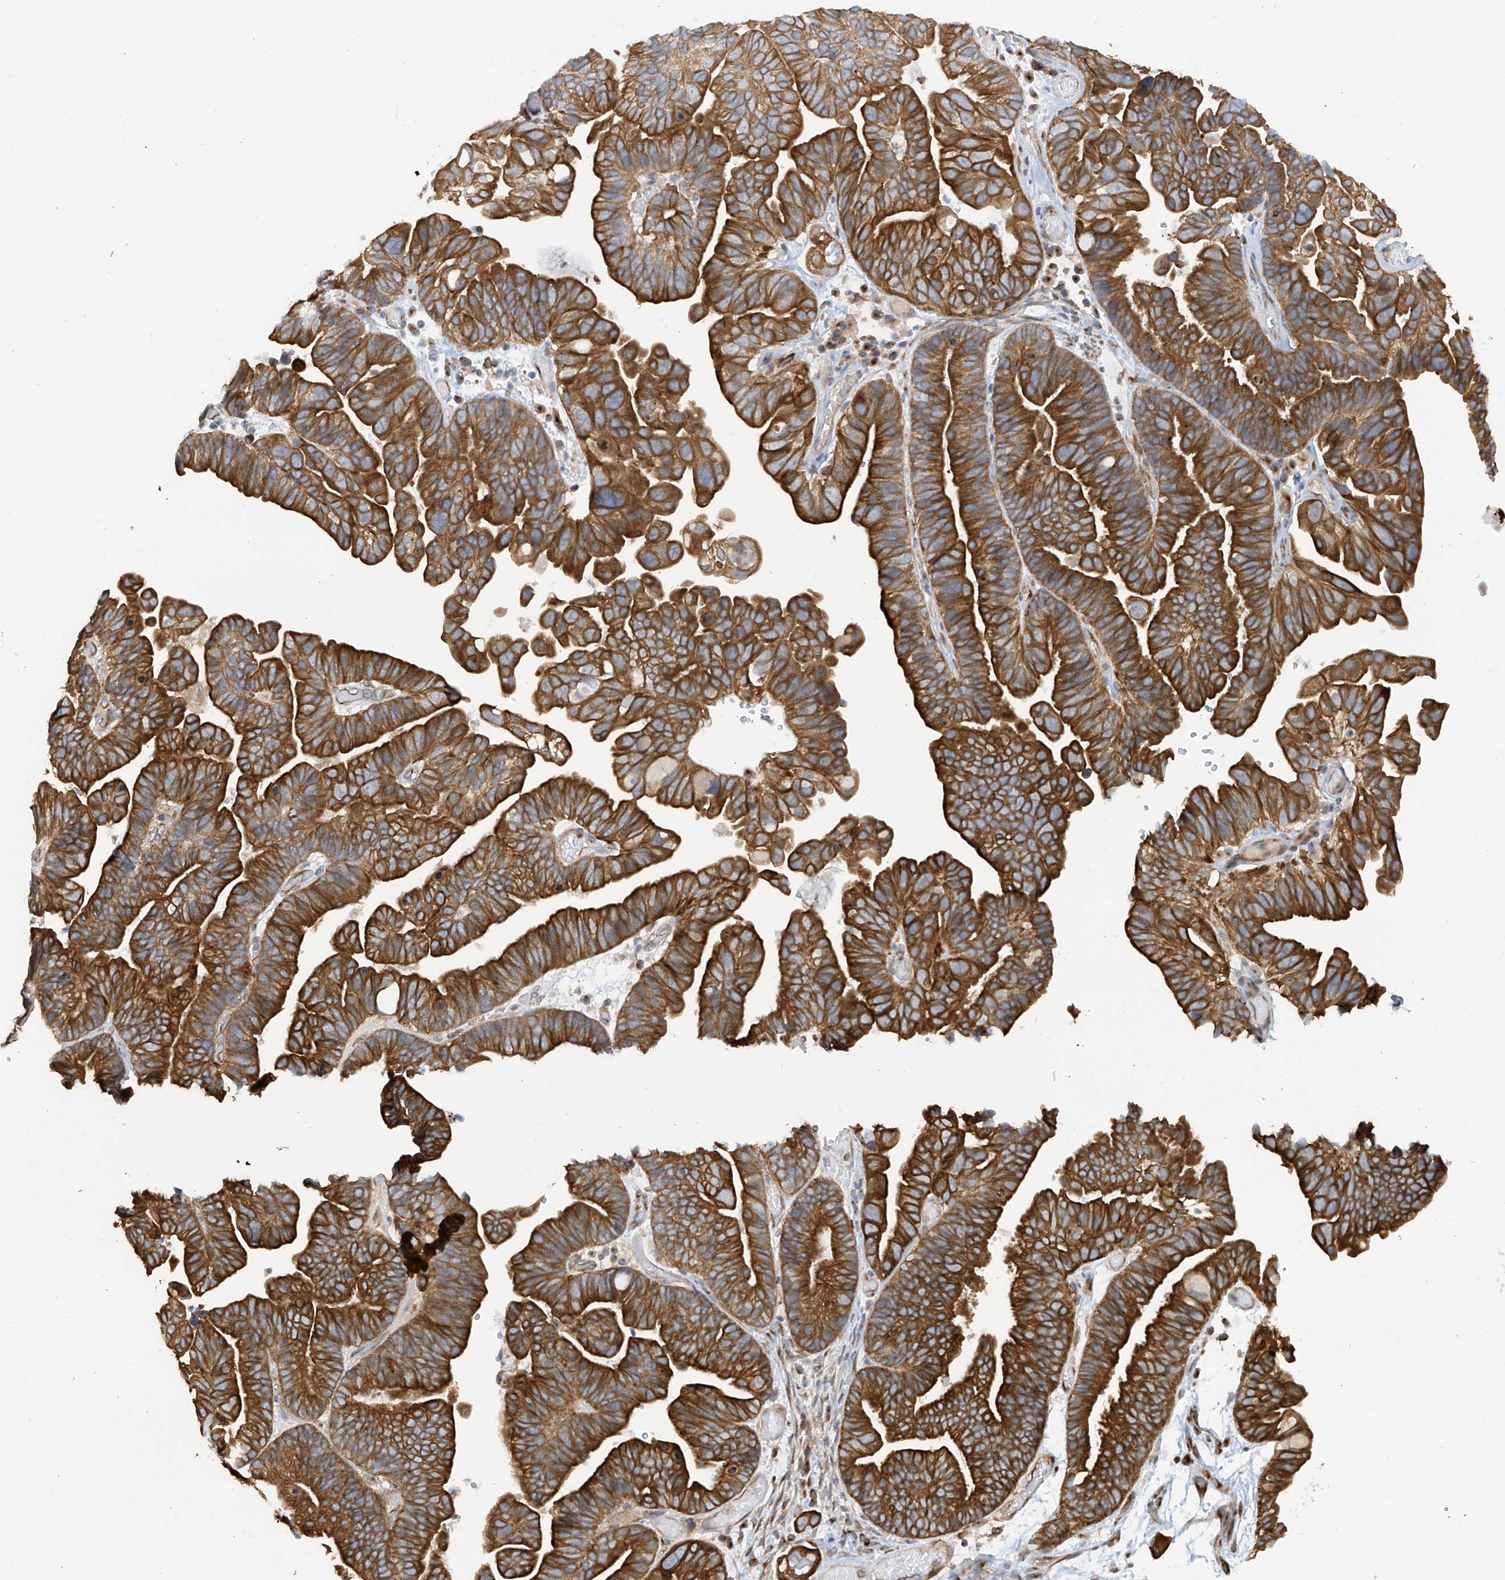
{"staining": {"intensity": "strong", "quantity": ">75%", "location": "cytoplasmic/membranous"}, "tissue": "ovarian cancer", "cell_type": "Tumor cells", "image_type": "cancer", "snomed": [{"axis": "morphology", "description": "Cystadenocarcinoma, serous, NOS"}, {"axis": "topography", "description": "Ovary"}], "caption": "An IHC micrograph of neoplastic tissue is shown. Protein staining in brown highlights strong cytoplasmic/membranous positivity in serous cystadenocarcinoma (ovarian) within tumor cells. The protein is shown in brown color, while the nuclei are stained blue.", "gene": "RPAIN", "patient": {"sex": "female", "age": 56}}